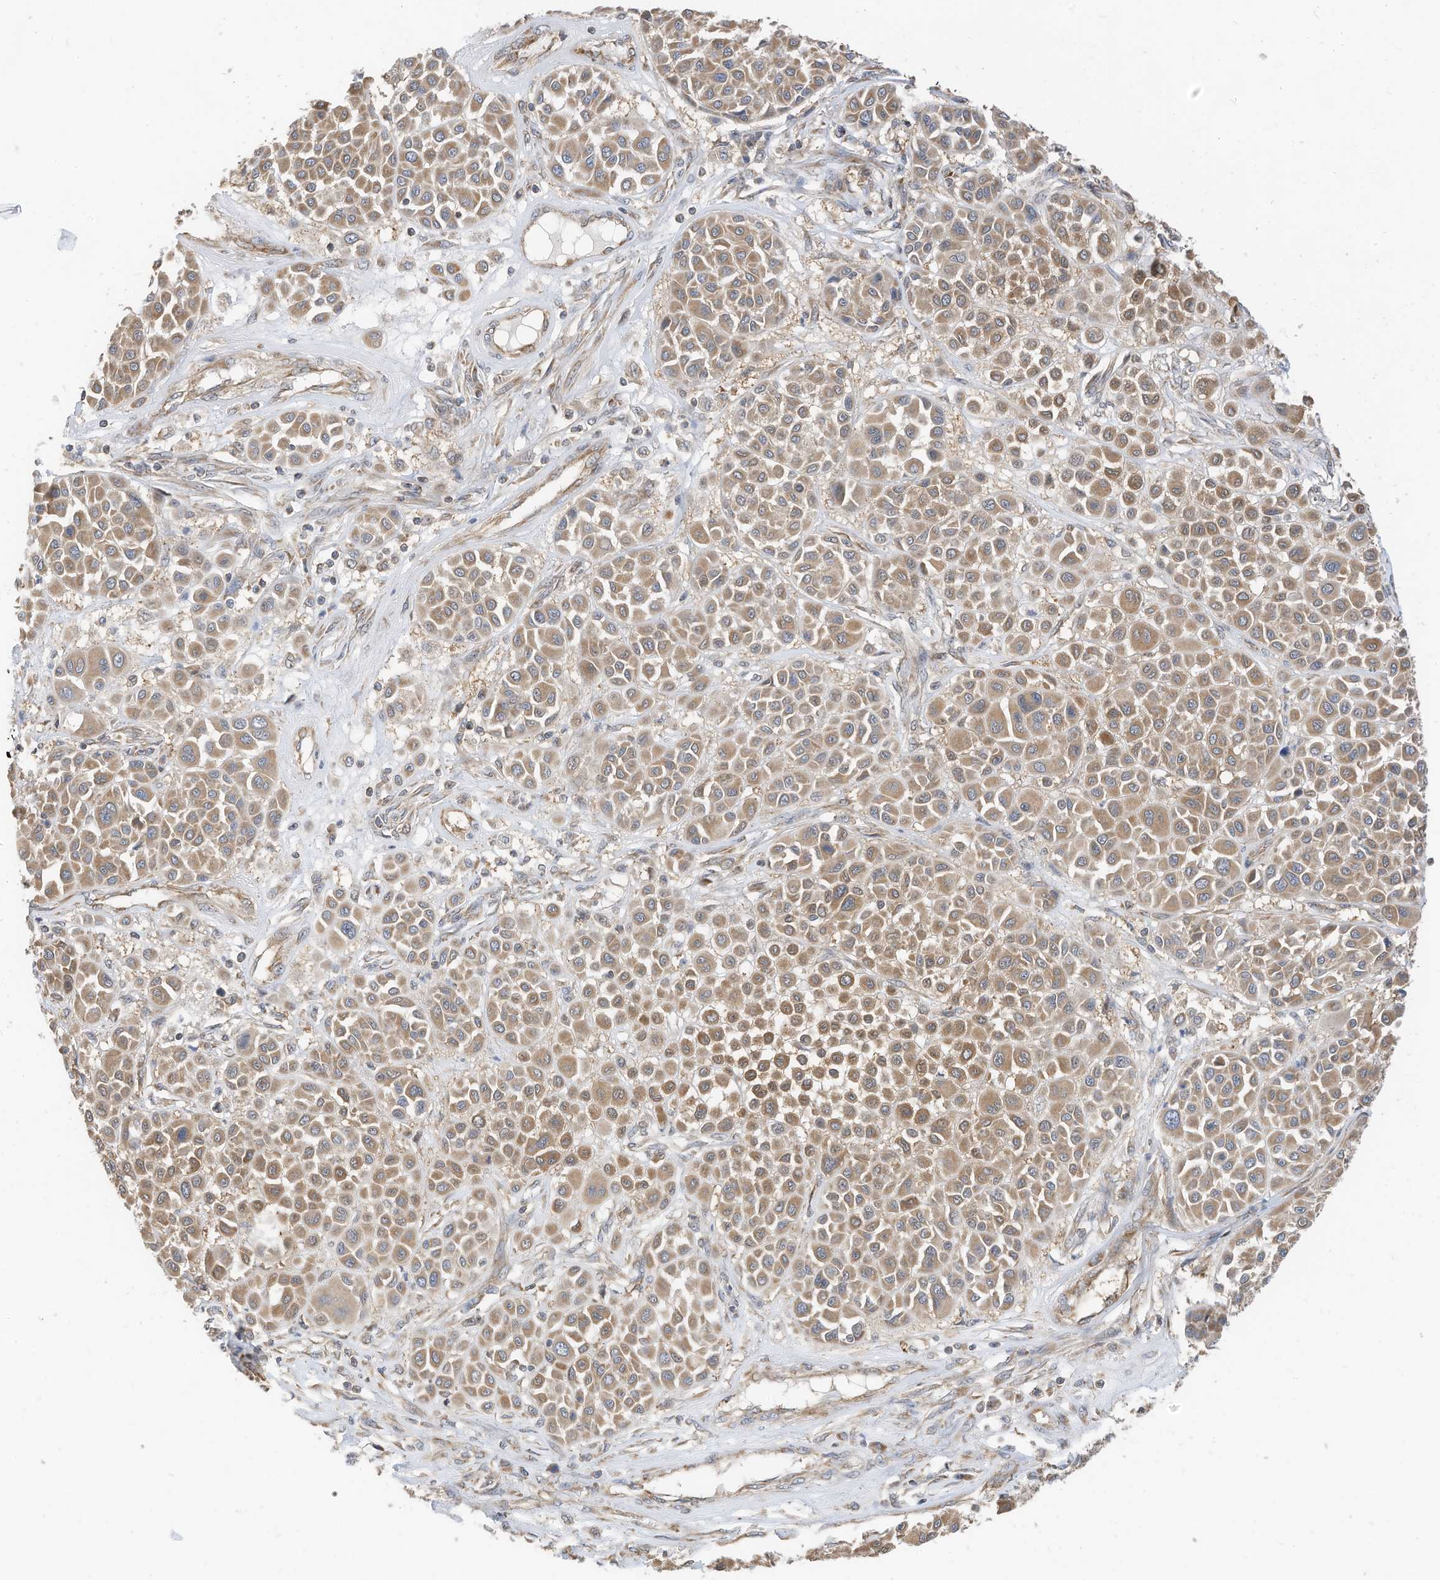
{"staining": {"intensity": "moderate", "quantity": ">75%", "location": "cytoplasmic/membranous"}, "tissue": "melanoma", "cell_type": "Tumor cells", "image_type": "cancer", "snomed": [{"axis": "morphology", "description": "Malignant melanoma, Metastatic site"}, {"axis": "topography", "description": "Soft tissue"}], "caption": "Immunohistochemical staining of human melanoma shows medium levels of moderate cytoplasmic/membranous protein expression in approximately >75% of tumor cells.", "gene": "METTL6", "patient": {"sex": "male", "age": 41}}